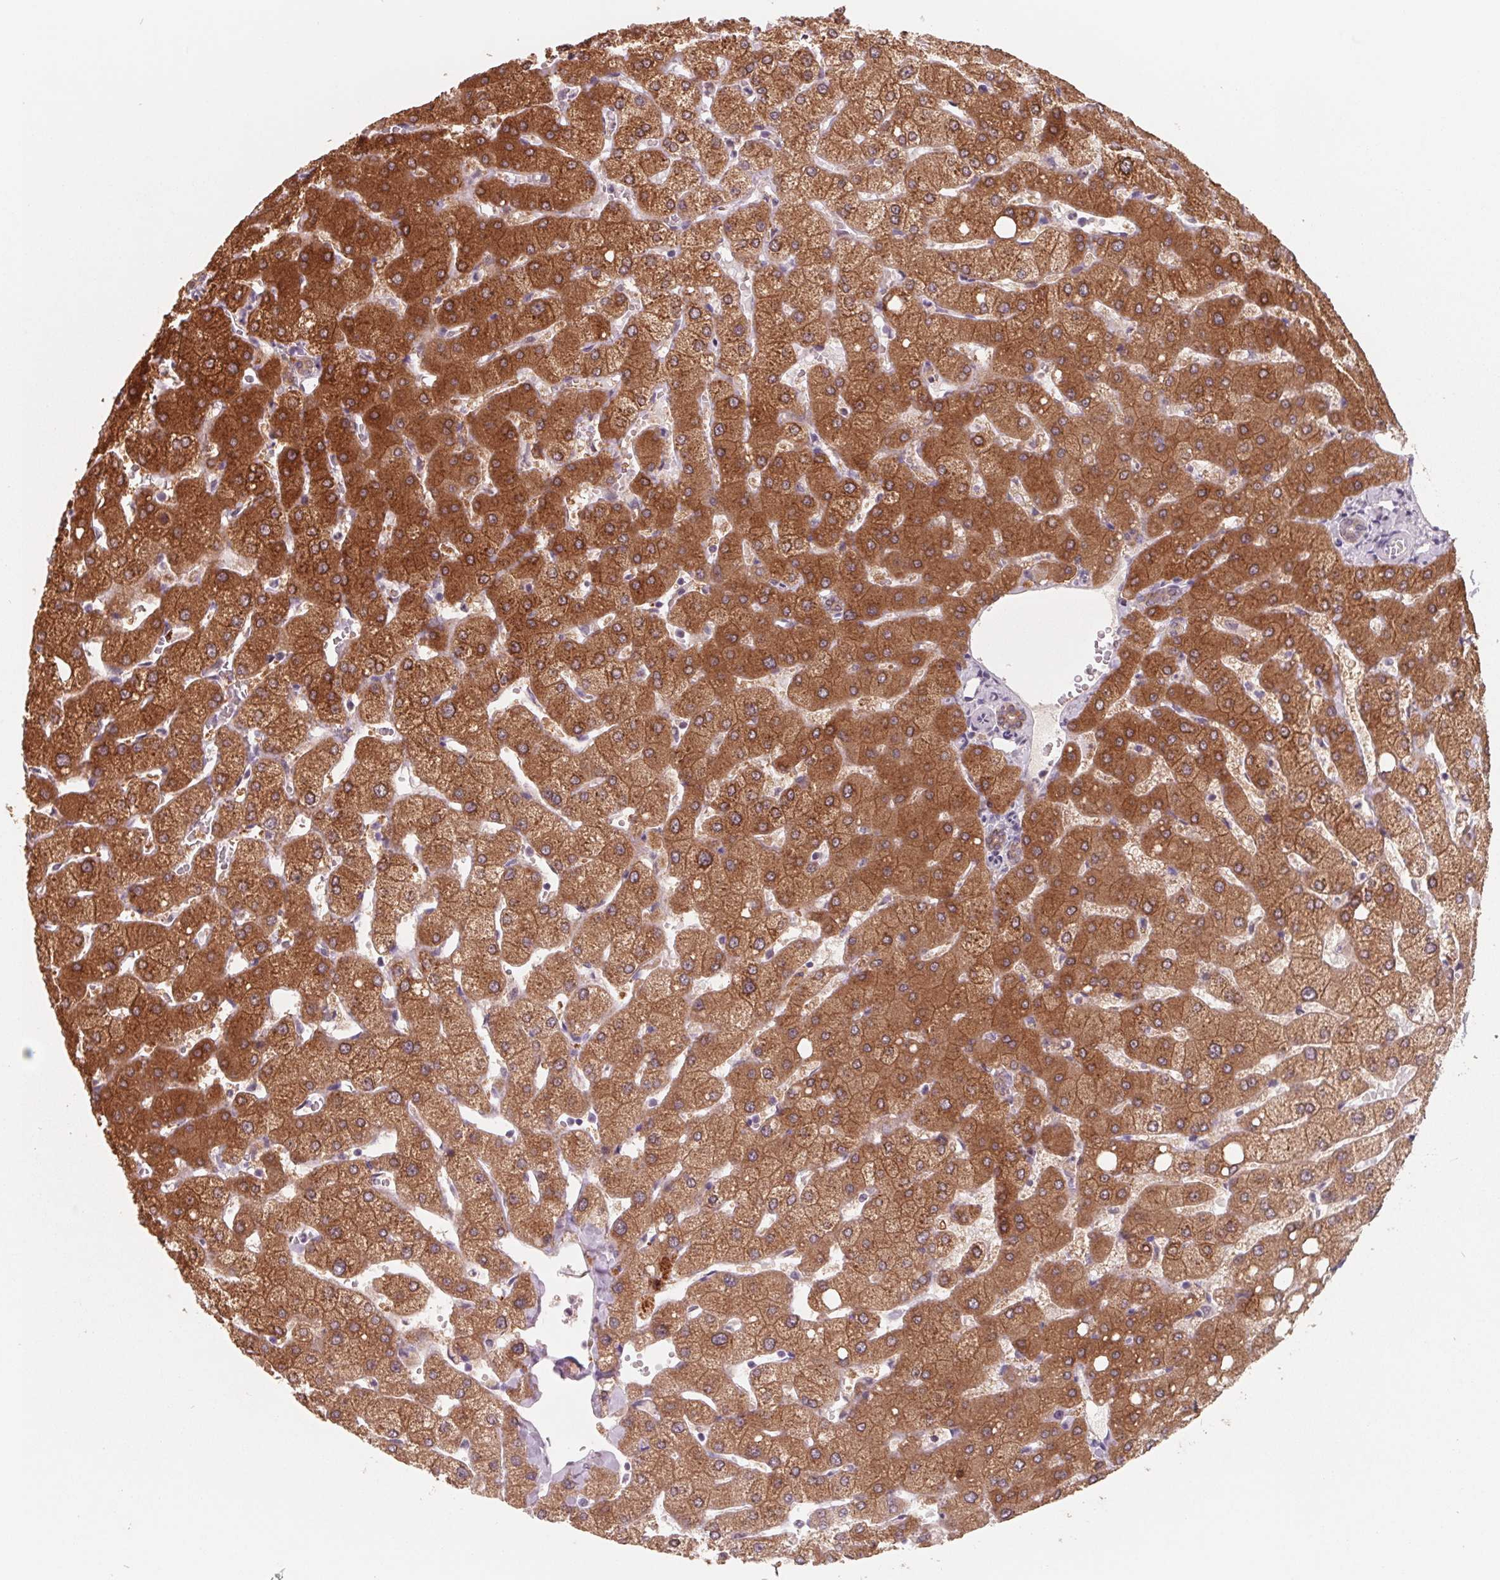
{"staining": {"intensity": "moderate", "quantity": "25%-75%", "location": "cytoplasmic/membranous"}, "tissue": "liver", "cell_type": "Cholangiocytes", "image_type": "normal", "snomed": [{"axis": "morphology", "description": "Normal tissue, NOS"}, {"axis": "topography", "description": "Liver"}], "caption": "This histopathology image displays benign liver stained with IHC to label a protein in brown. The cytoplasmic/membranous of cholangiocytes show moderate positivity for the protein. Nuclei are counter-stained blue.", "gene": "FTCD", "patient": {"sex": "female", "age": 54}}